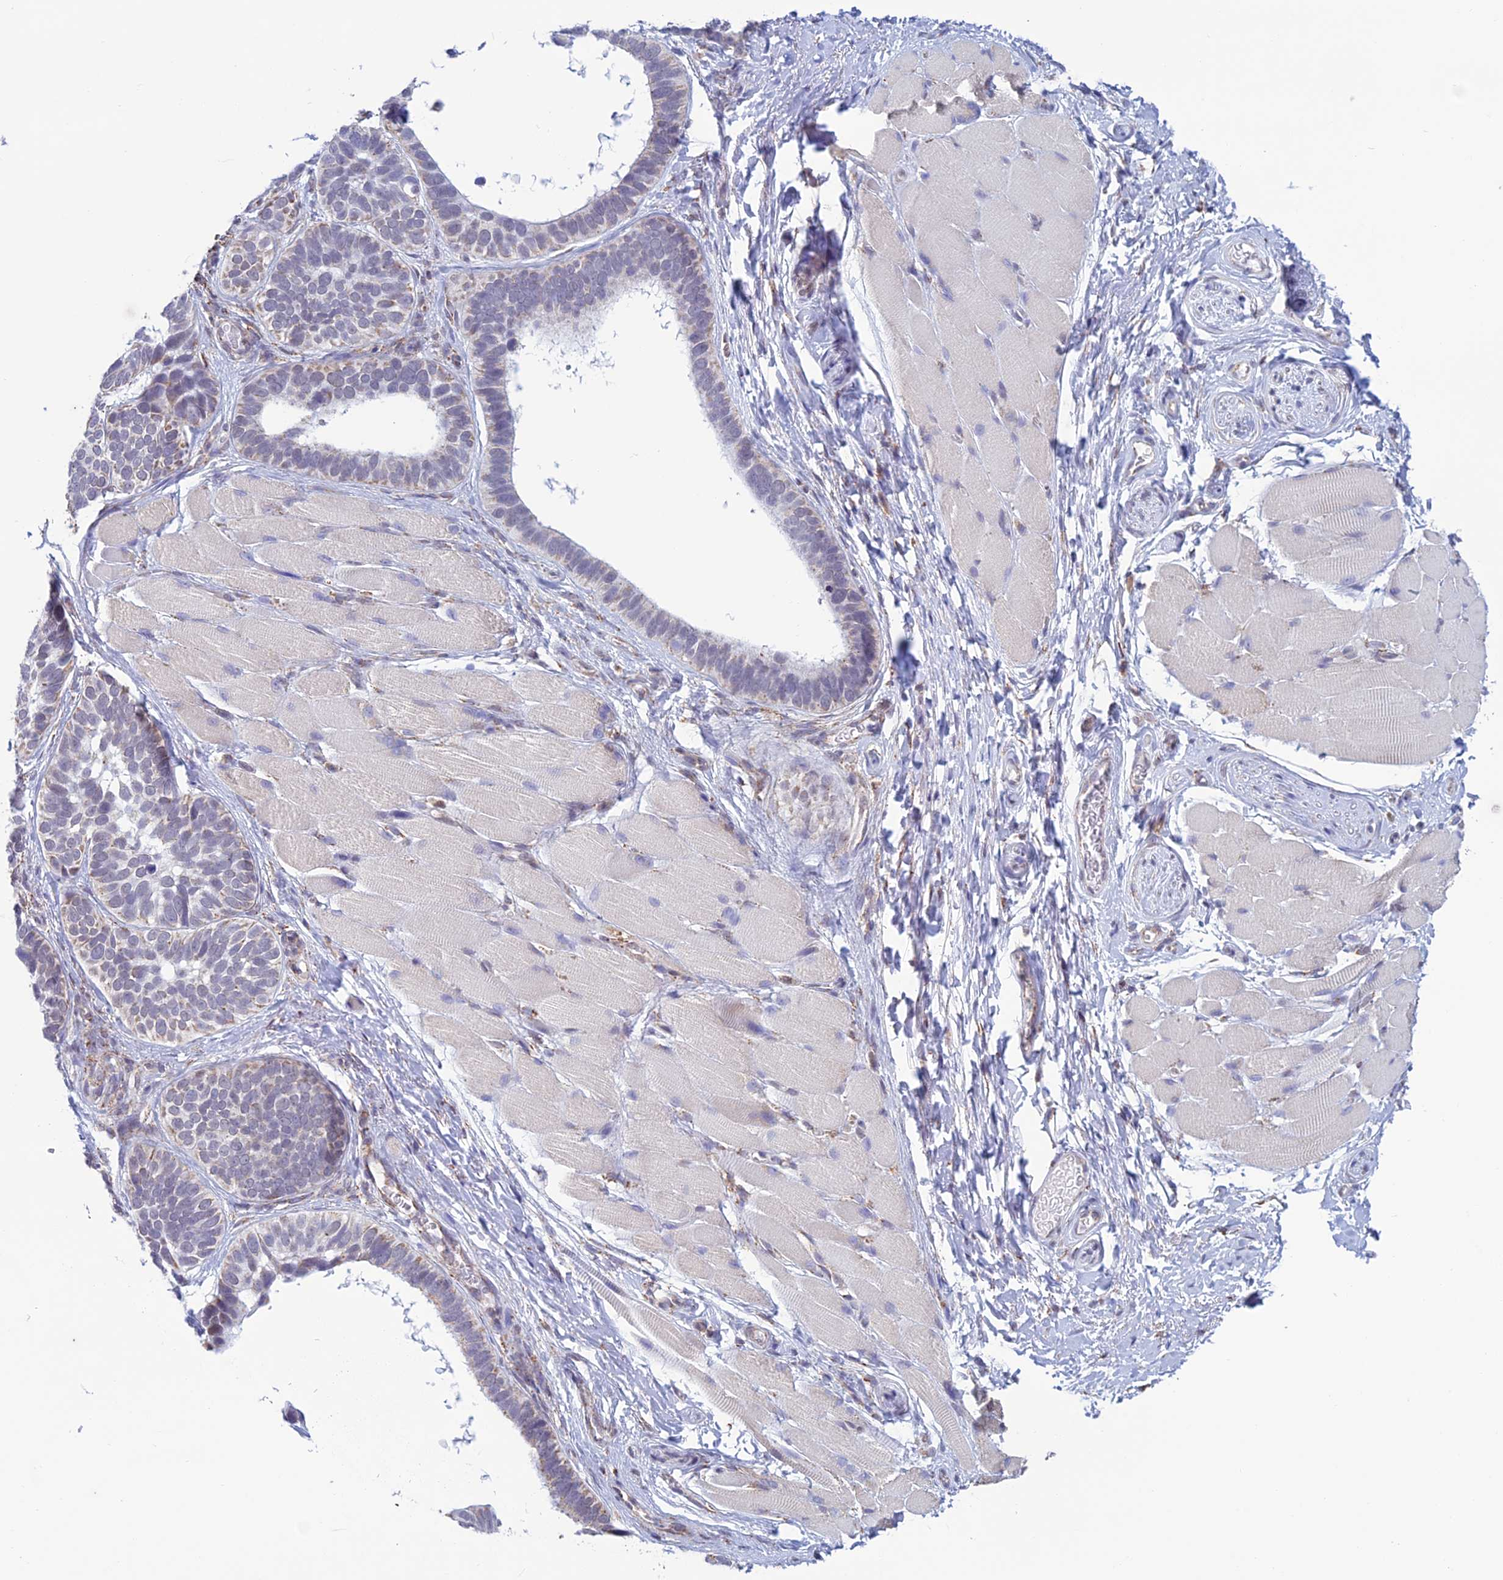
{"staining": {"intensity": "weak", "quantity": "<25%", "location": "cytoplasmic/membranous"}, "tissue": "skin cancer", "cell_type": "Tumor cells", "image_type": "cancer", "snomed": [{"axis": "morphology", "description": "Basal cell carcinoma"}, {"axis": "topography", "description": "Skin"}], "caption": "High magnification brightfield microscopy of skin basal cell carcinoma stained with DAB (brown) and counterstained with hematoxylin (blue): tumor cells show no significant staining.", "gene": "ZNG1B", "patient": {"sex": "male", "age": 62}}